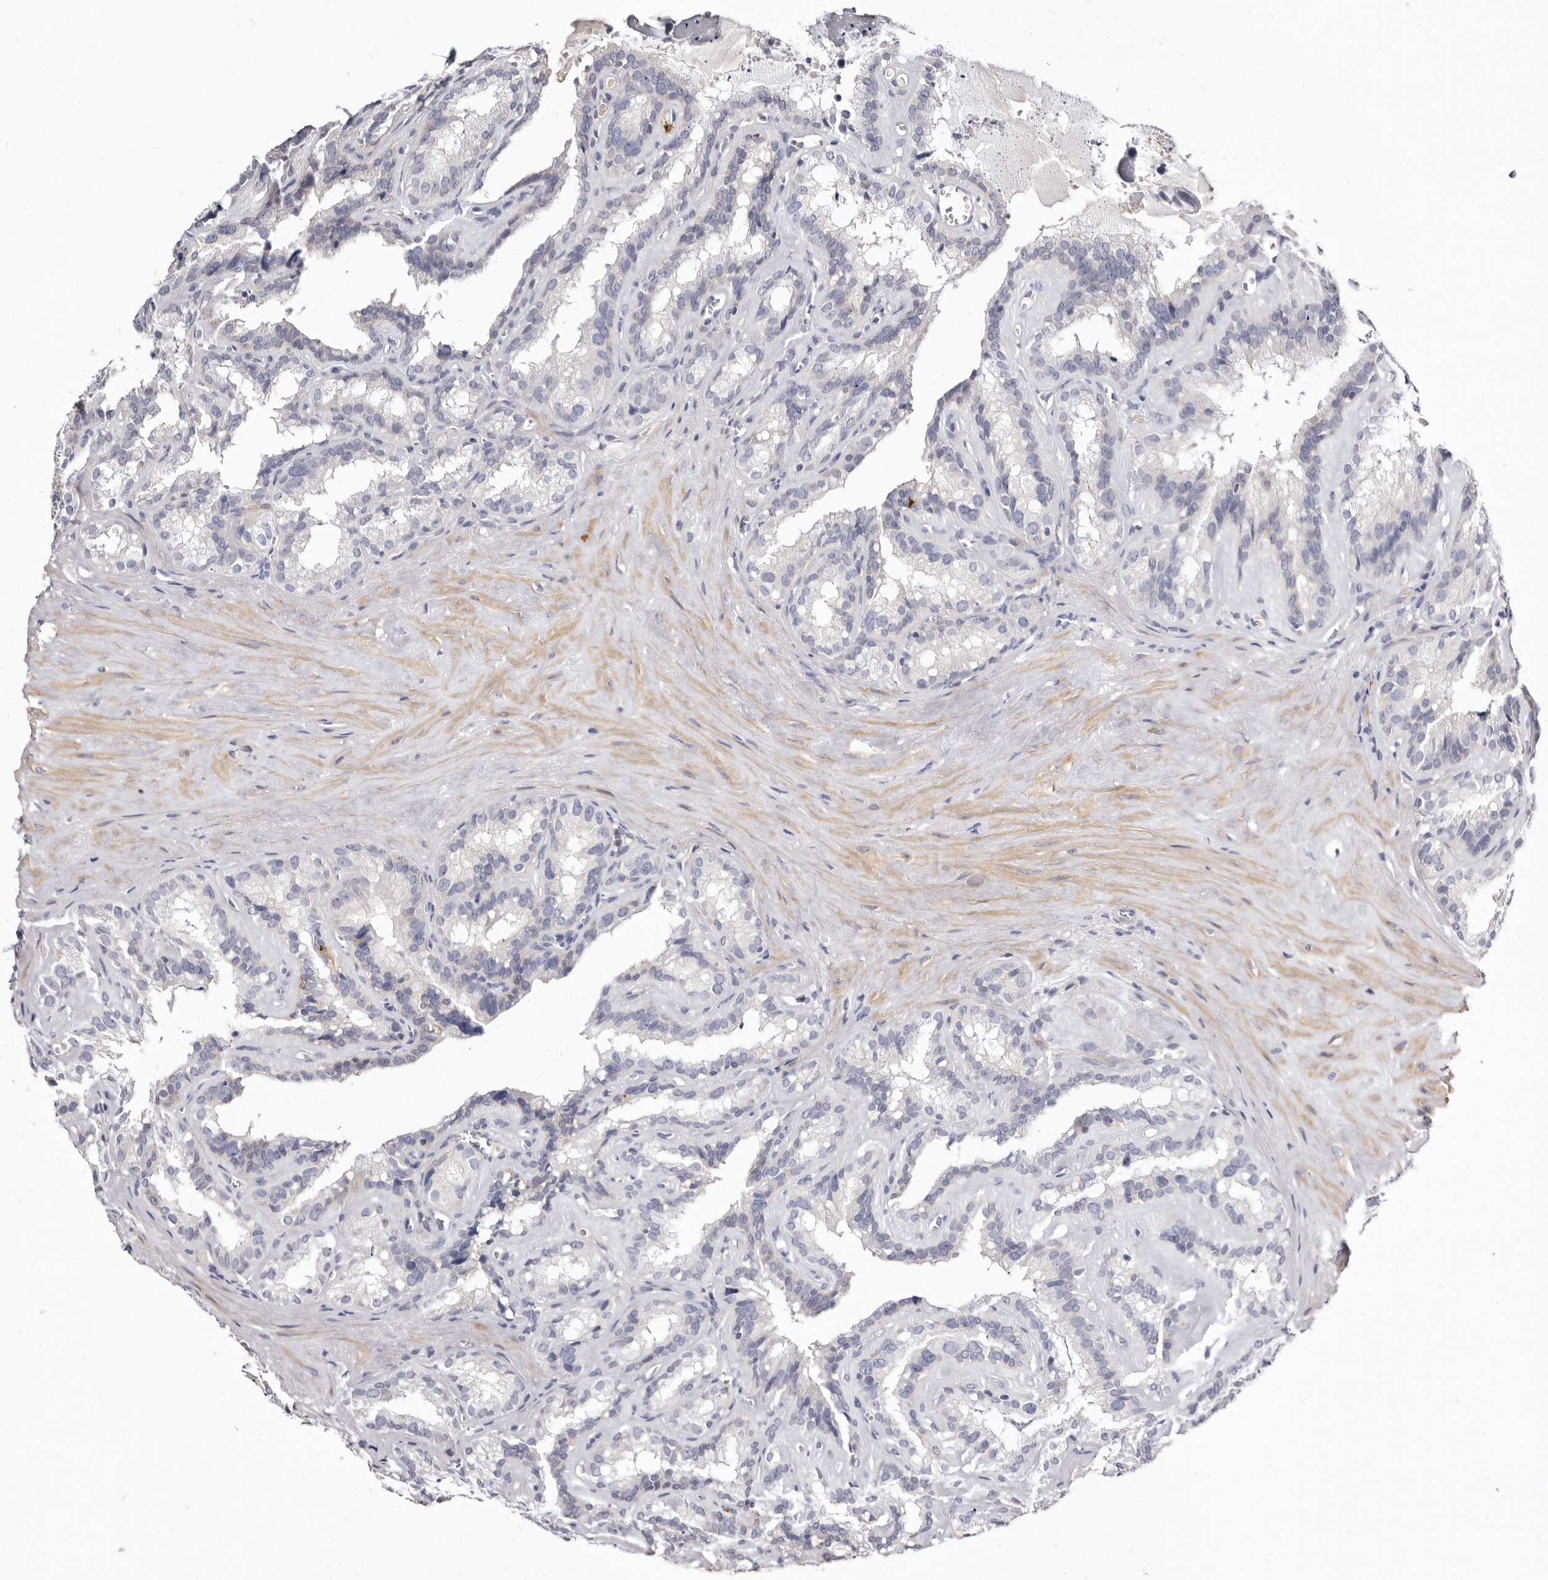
{"staining": {"intensity": "negative", "quantity": "none", "location": "none"}, "tissue": "seminal vesicle", "cell_type": "Glandular cells", "image_type": "normal", "snomed": [{"axis": "morphology", "description": "Normal tissue, NOS"}, {"axis": "topography", "description": "Prostate"}, {"axis": "topography", "description": "Seminal veicle"}], "caption": "The micrograph exhibits no significant positivity in glandular cells of seminal vesicle. The staining is performed using DAB brown chromogen with nuclei counter-stained in using hematoxylin.", "gene": "S1PR5", "patient": {"sex": "male", "age": 59}}